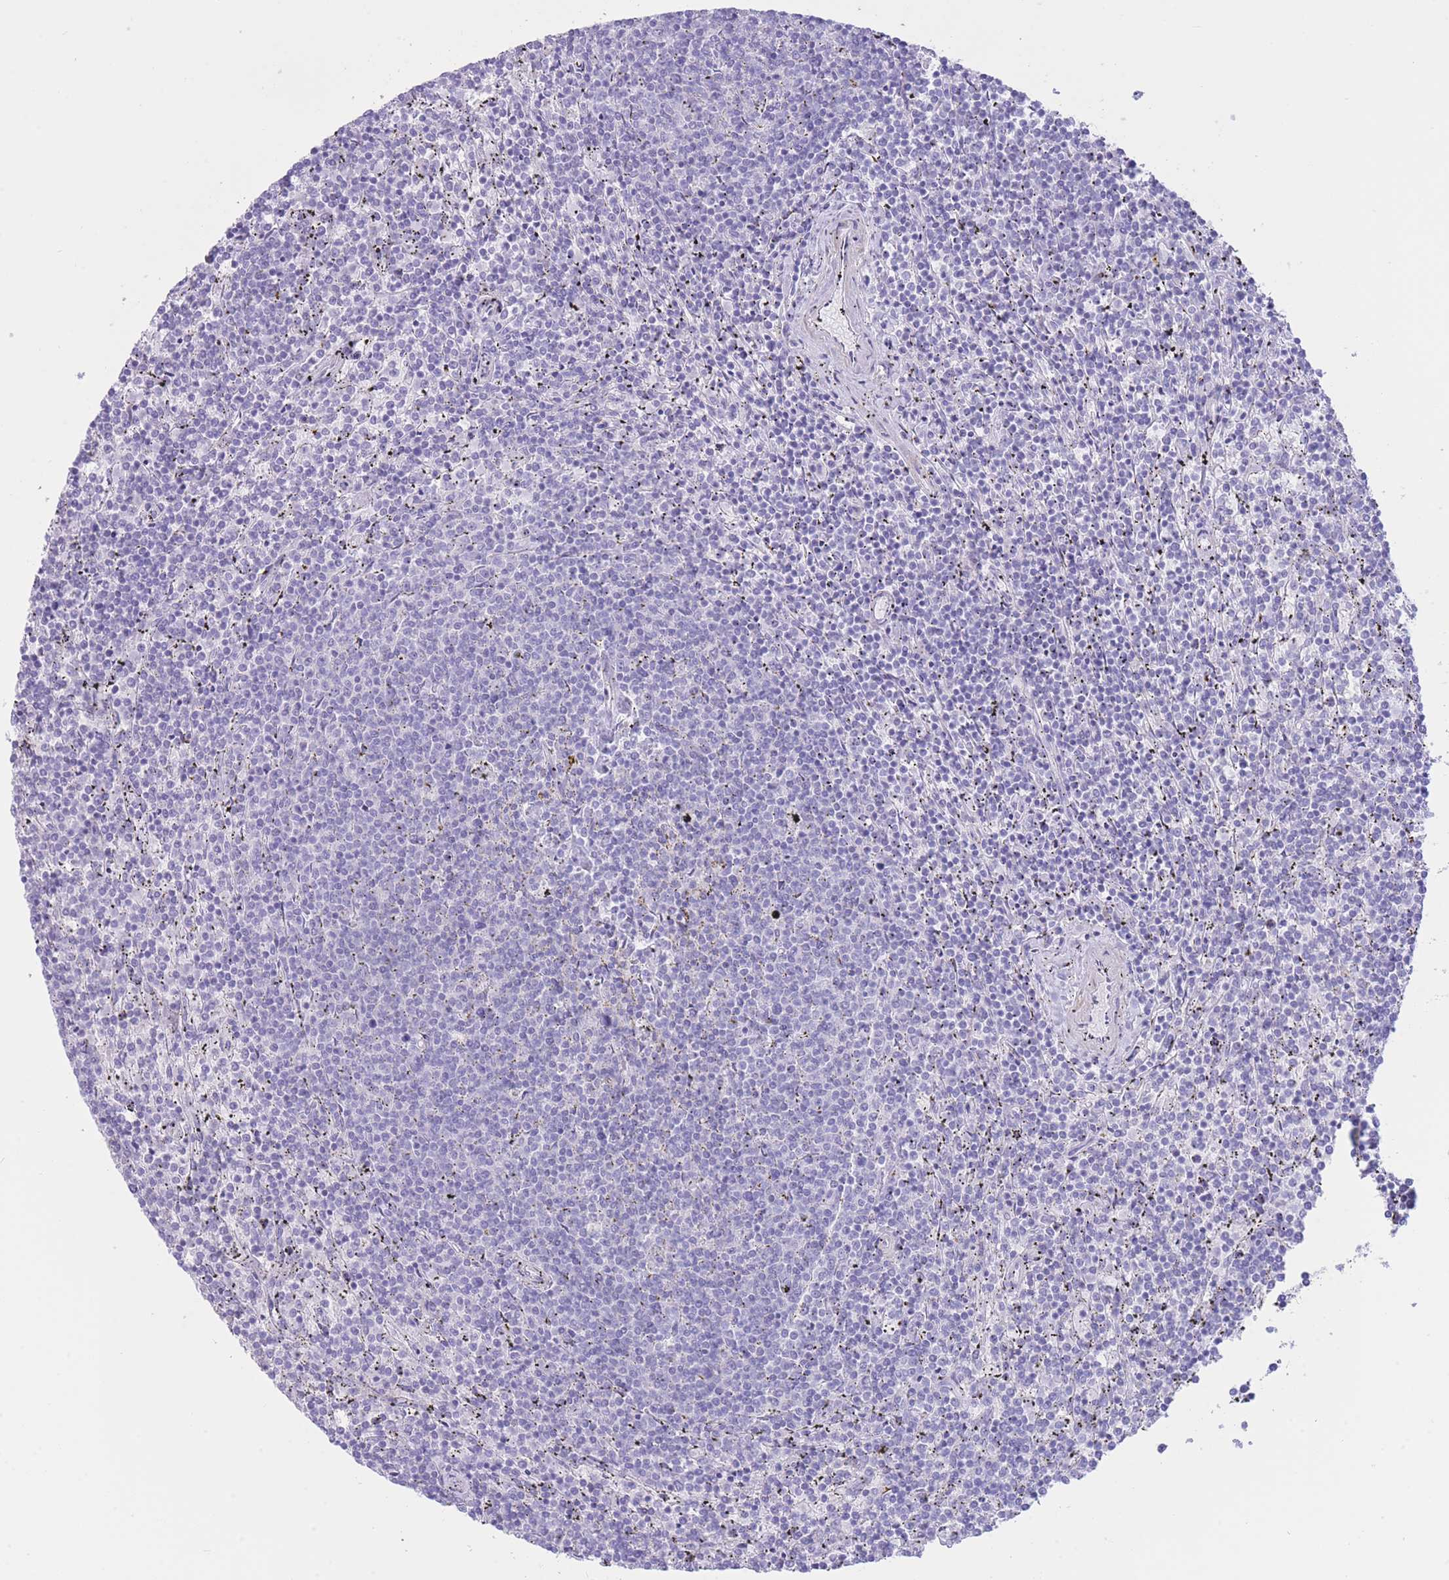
{"staining": {"intensity": "negative", "quantity": "none", "location": "none"}, "tissue": "lymphoma", "cell_type": "Tumor cells", "image_type": "cancer", "snomed": [{"axis": "morphology", "description": "Malignant lymphoma, non-Hodgkin's type, Low grade"}, {"axis": "topography", "description": "Spleen"}], "caption": "Low-grade malignant lymphoma, non-Hodgkin's type stained for a protein using immunohistochemistry (IHC) exhibits no expression tumor cells.", "gene": "VWA8", "patient": {"sex": "female", "age": 50}}